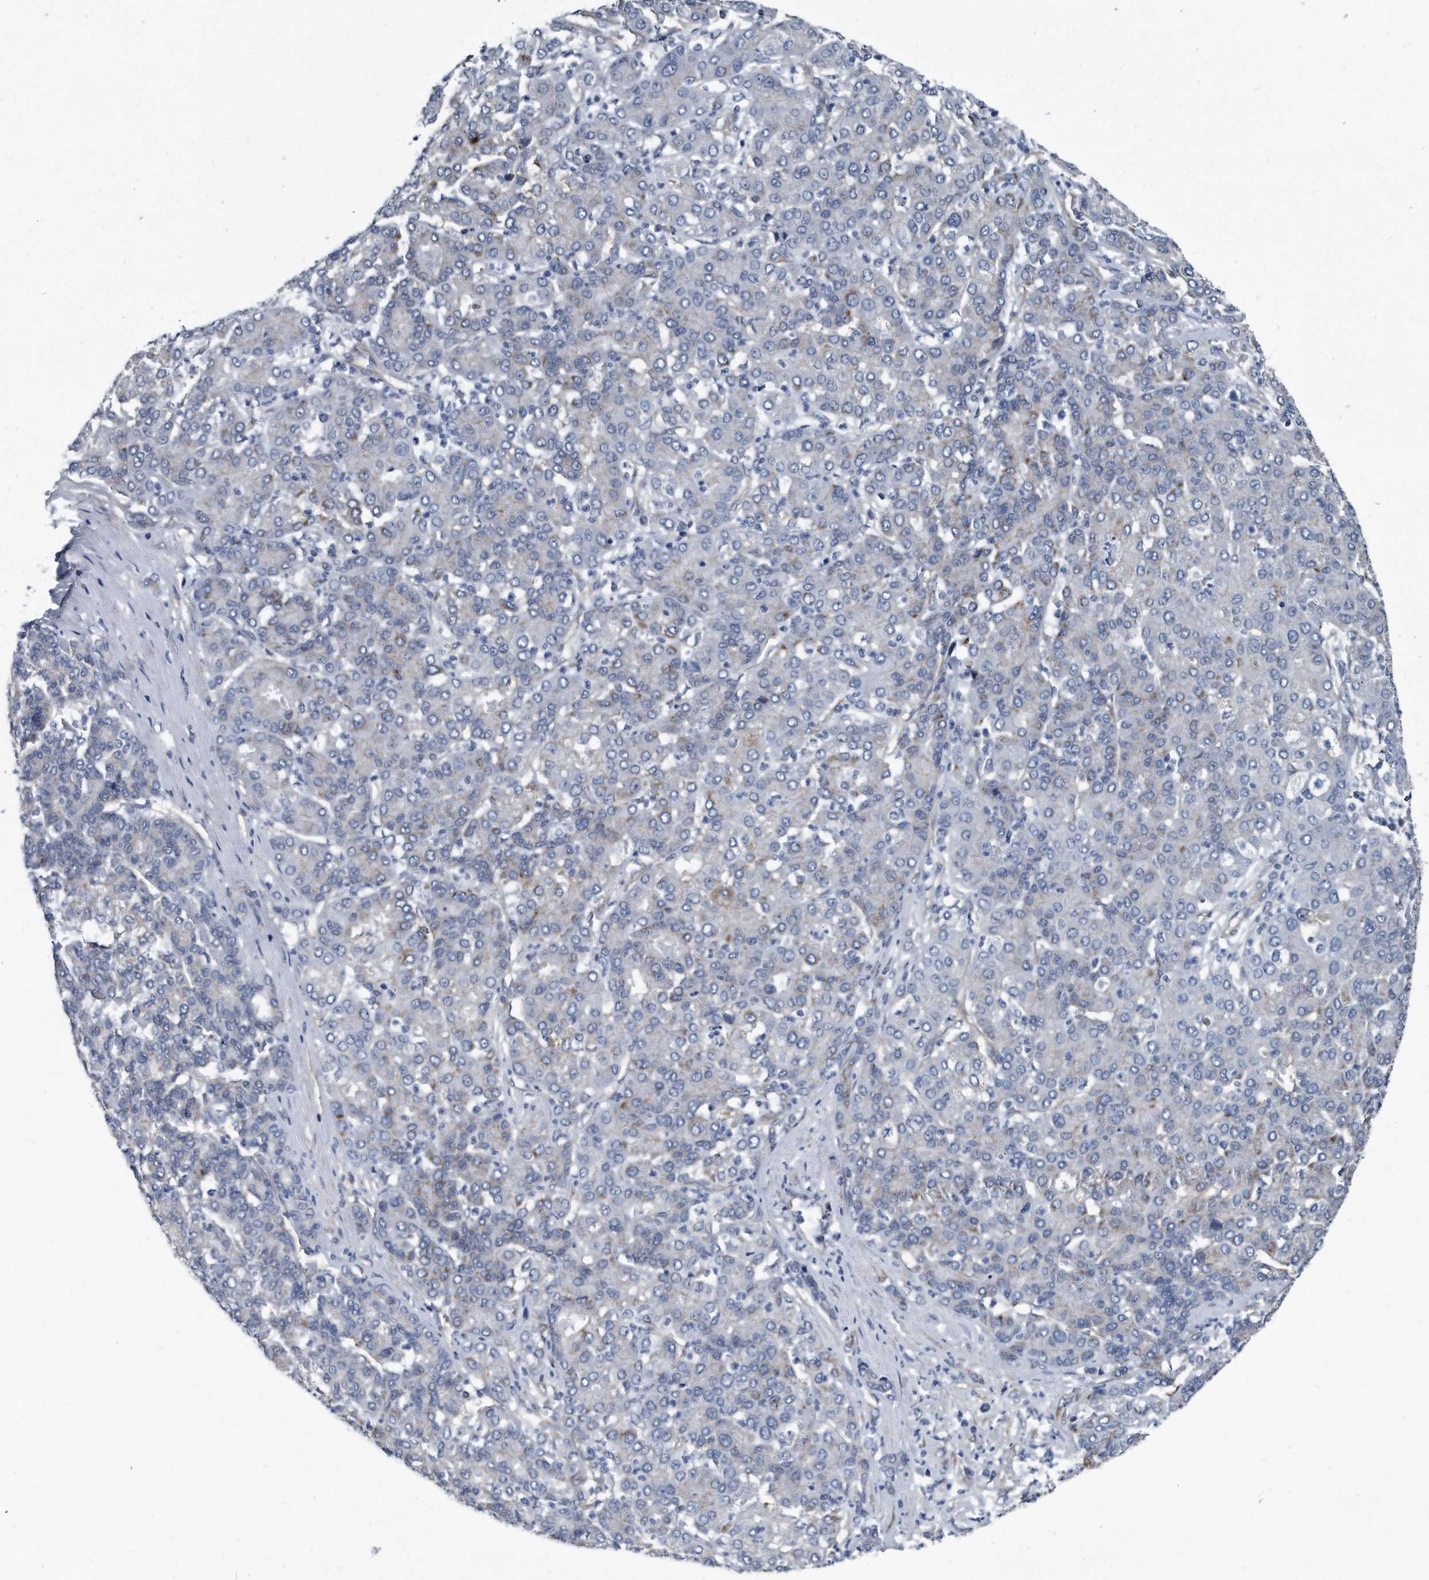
{"staining": {"intensity": "negative", "quantity": "none", "location": "none"}, "tissue": "liver cancer", "cell_type": "Tumor cells", "image_type": "cancer", "snomed": [{"axis": "morphology", "description": "Carcinoma, Hepatocellular, NOS"}, {"axis": "topography", "description": "Liver"}], "caption": "A histopathology image of liver hepatocellular carcinoma stained for a protein reveals no brown staining in tumor cells.", "gene": "PLEC", "patient": {"sex": "male", "age": 65}}